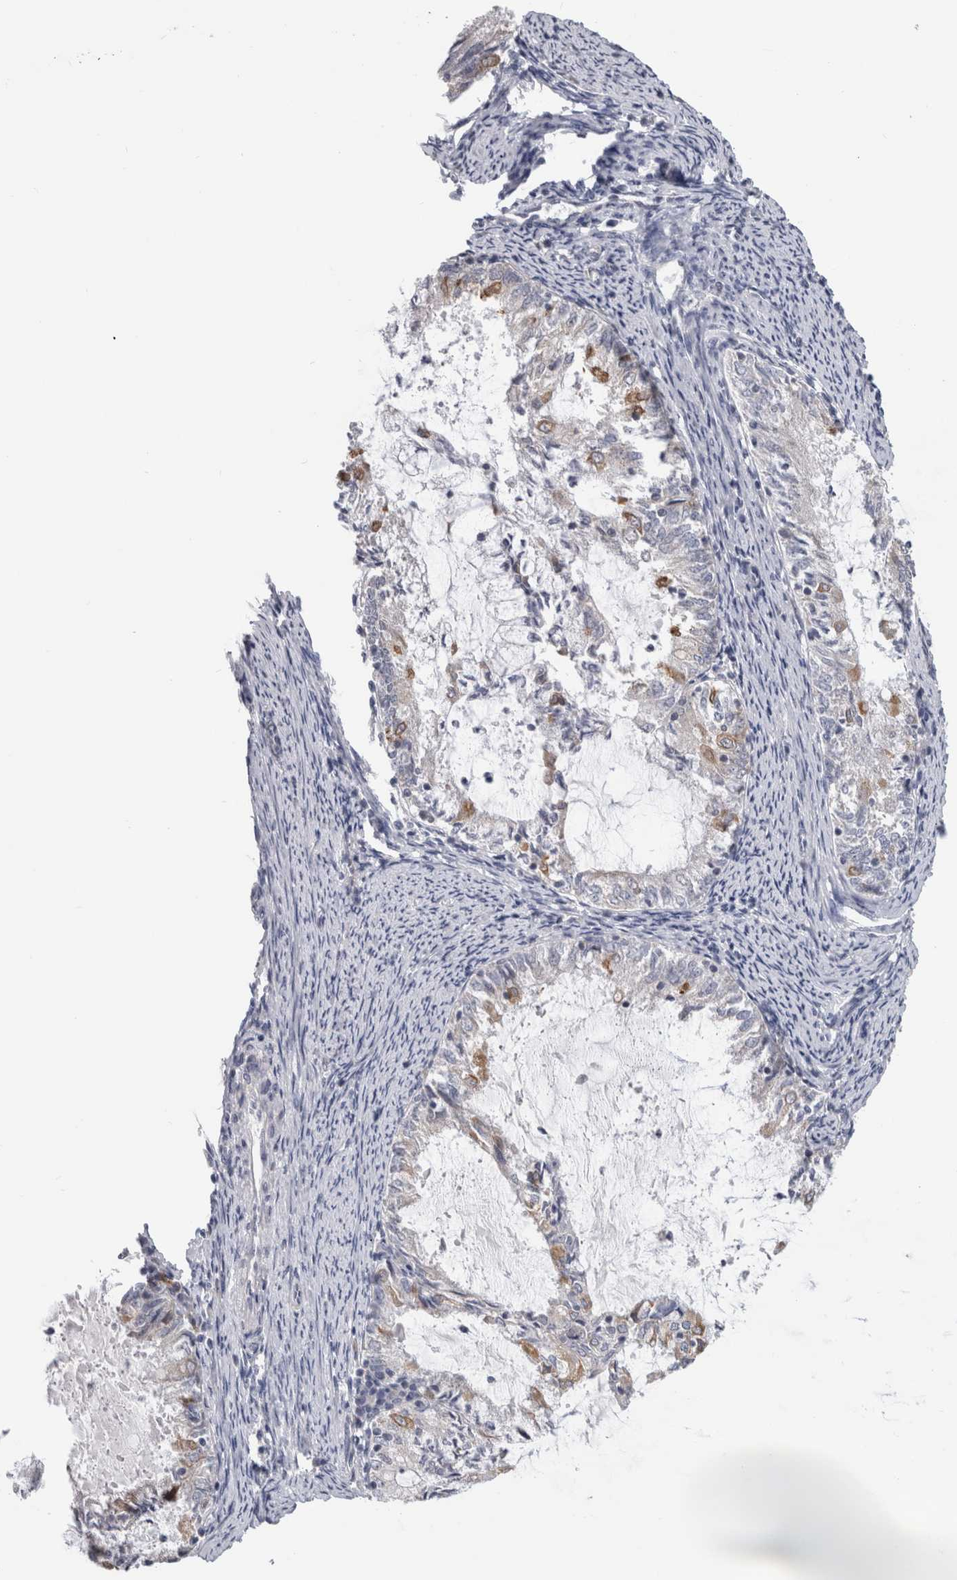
{"staining": {"intensity": "negative", "quantity": "none", "location": "none"}, "tissue": "endometrial cancer", "cell_type": "Tumor cells", "image_type": "cancer", "snomed": [{"axis": "morphology", "description": "Adenocarcinoma, NOS"}, {"axis": "topography", "description": "Endometrium"}], "caption": "DAB immunohistochemical staining of endometrial cancer shows no significant positivity in tumor cells.", "gene": "TMEM242", "patient": {"sex": "female", "age": 57}}